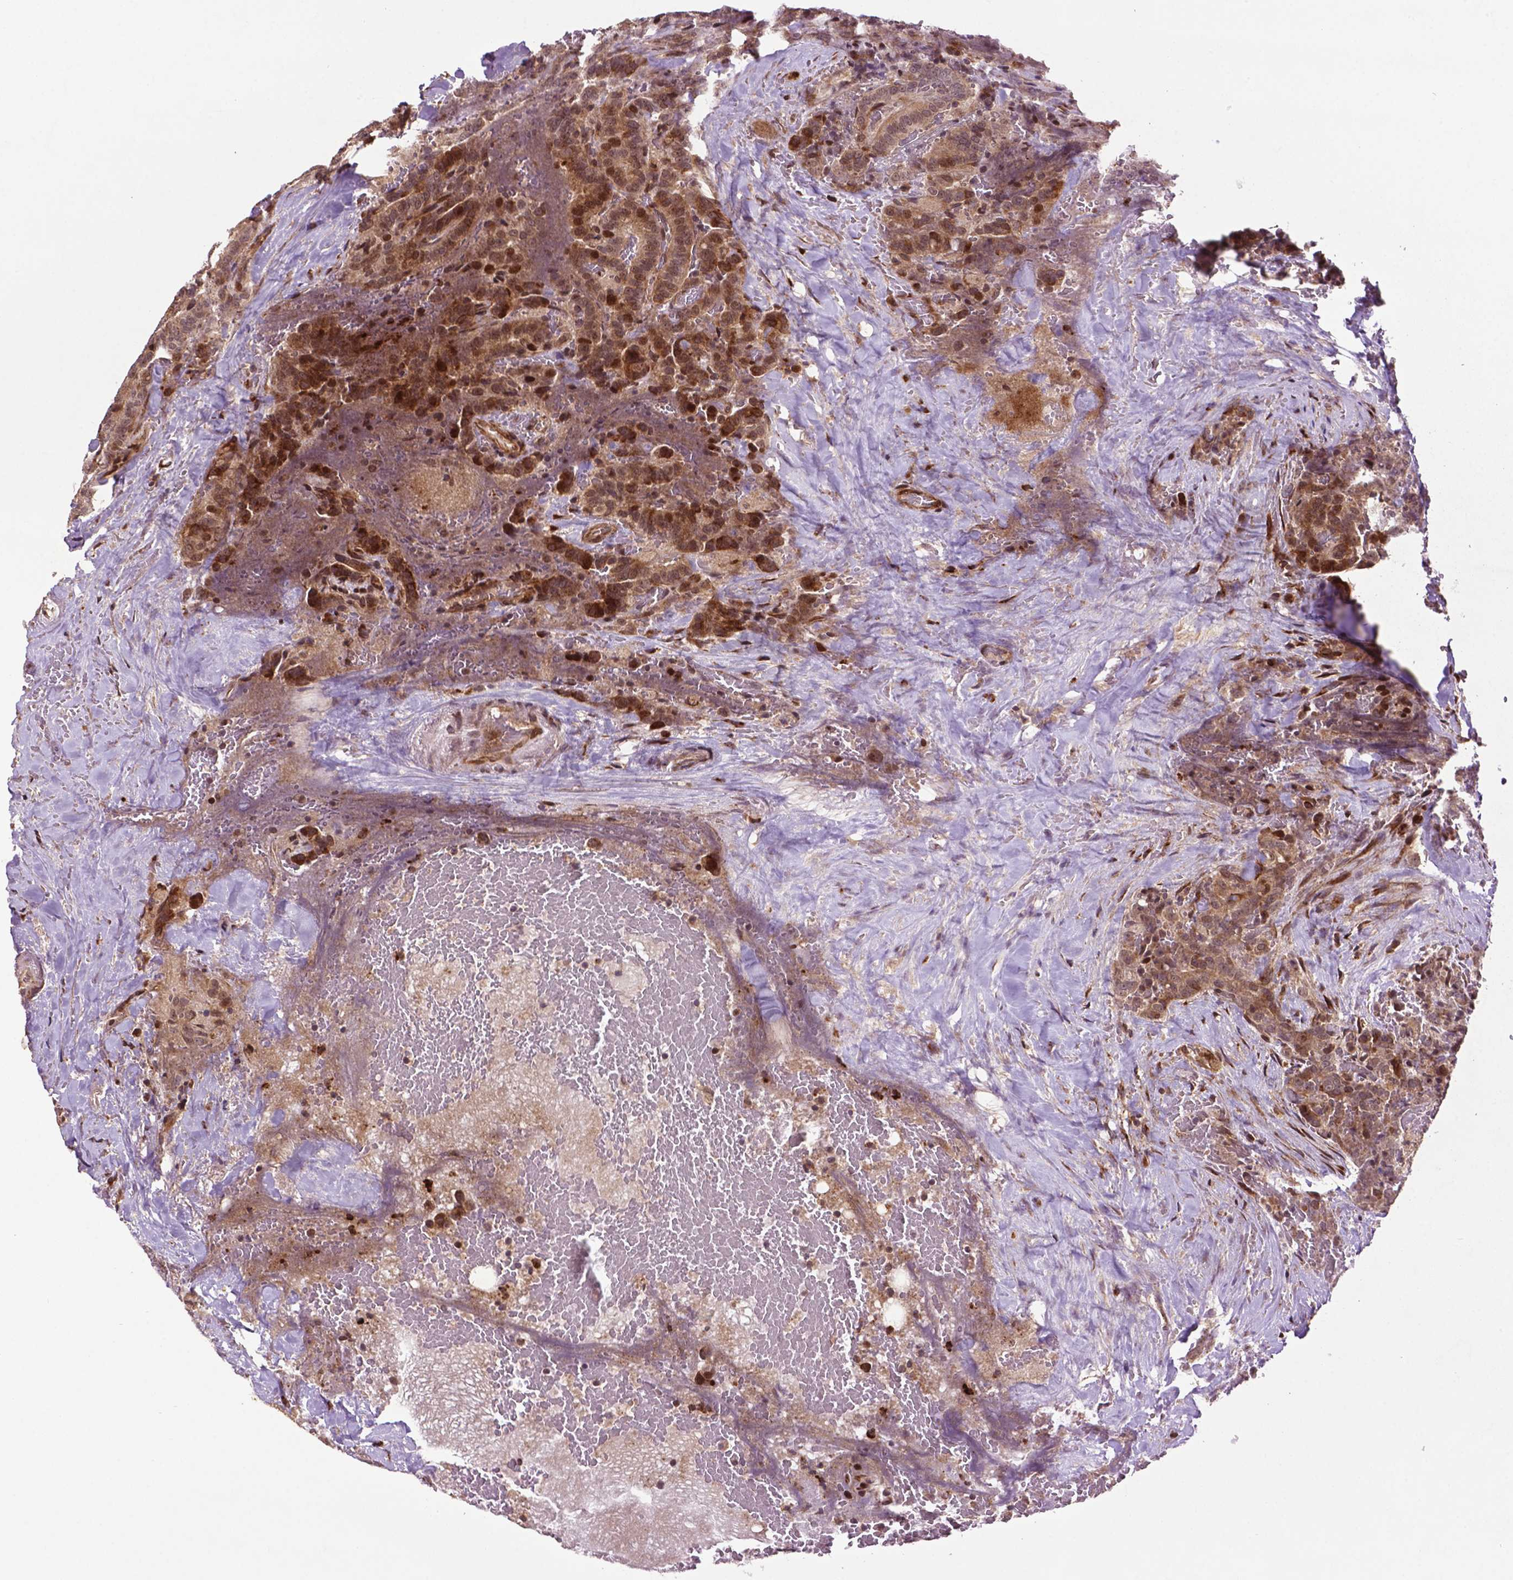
{"staining": {"intensity": "moderate", "quantity": ">75%", "location": "cytoplasmic/membranous,nuclear"}, "tissue": "thyroid cancer", "cell_type": "Tumor cells", "image_type": "cancer", "snomed": [{"axis": "morphology", "description": "Papillary adenocarcinoma, NOS"}, {"axis": "topography", "description": "Thyroid gland"}], "caption": "IHC histopathology image of neoplastic tissue: thyroid papillary adenocarcinoma stained using immunohistochemistry demonstrates medium levels of moderate protein expression localized specifically in the cytoplasmic/membranous and nuclear of tumor cells, appearing as a cytoplasmic/membranous and nuclear brown color.", "gene": "TMX2", "patient": {"sex": "male", "age": 61}}